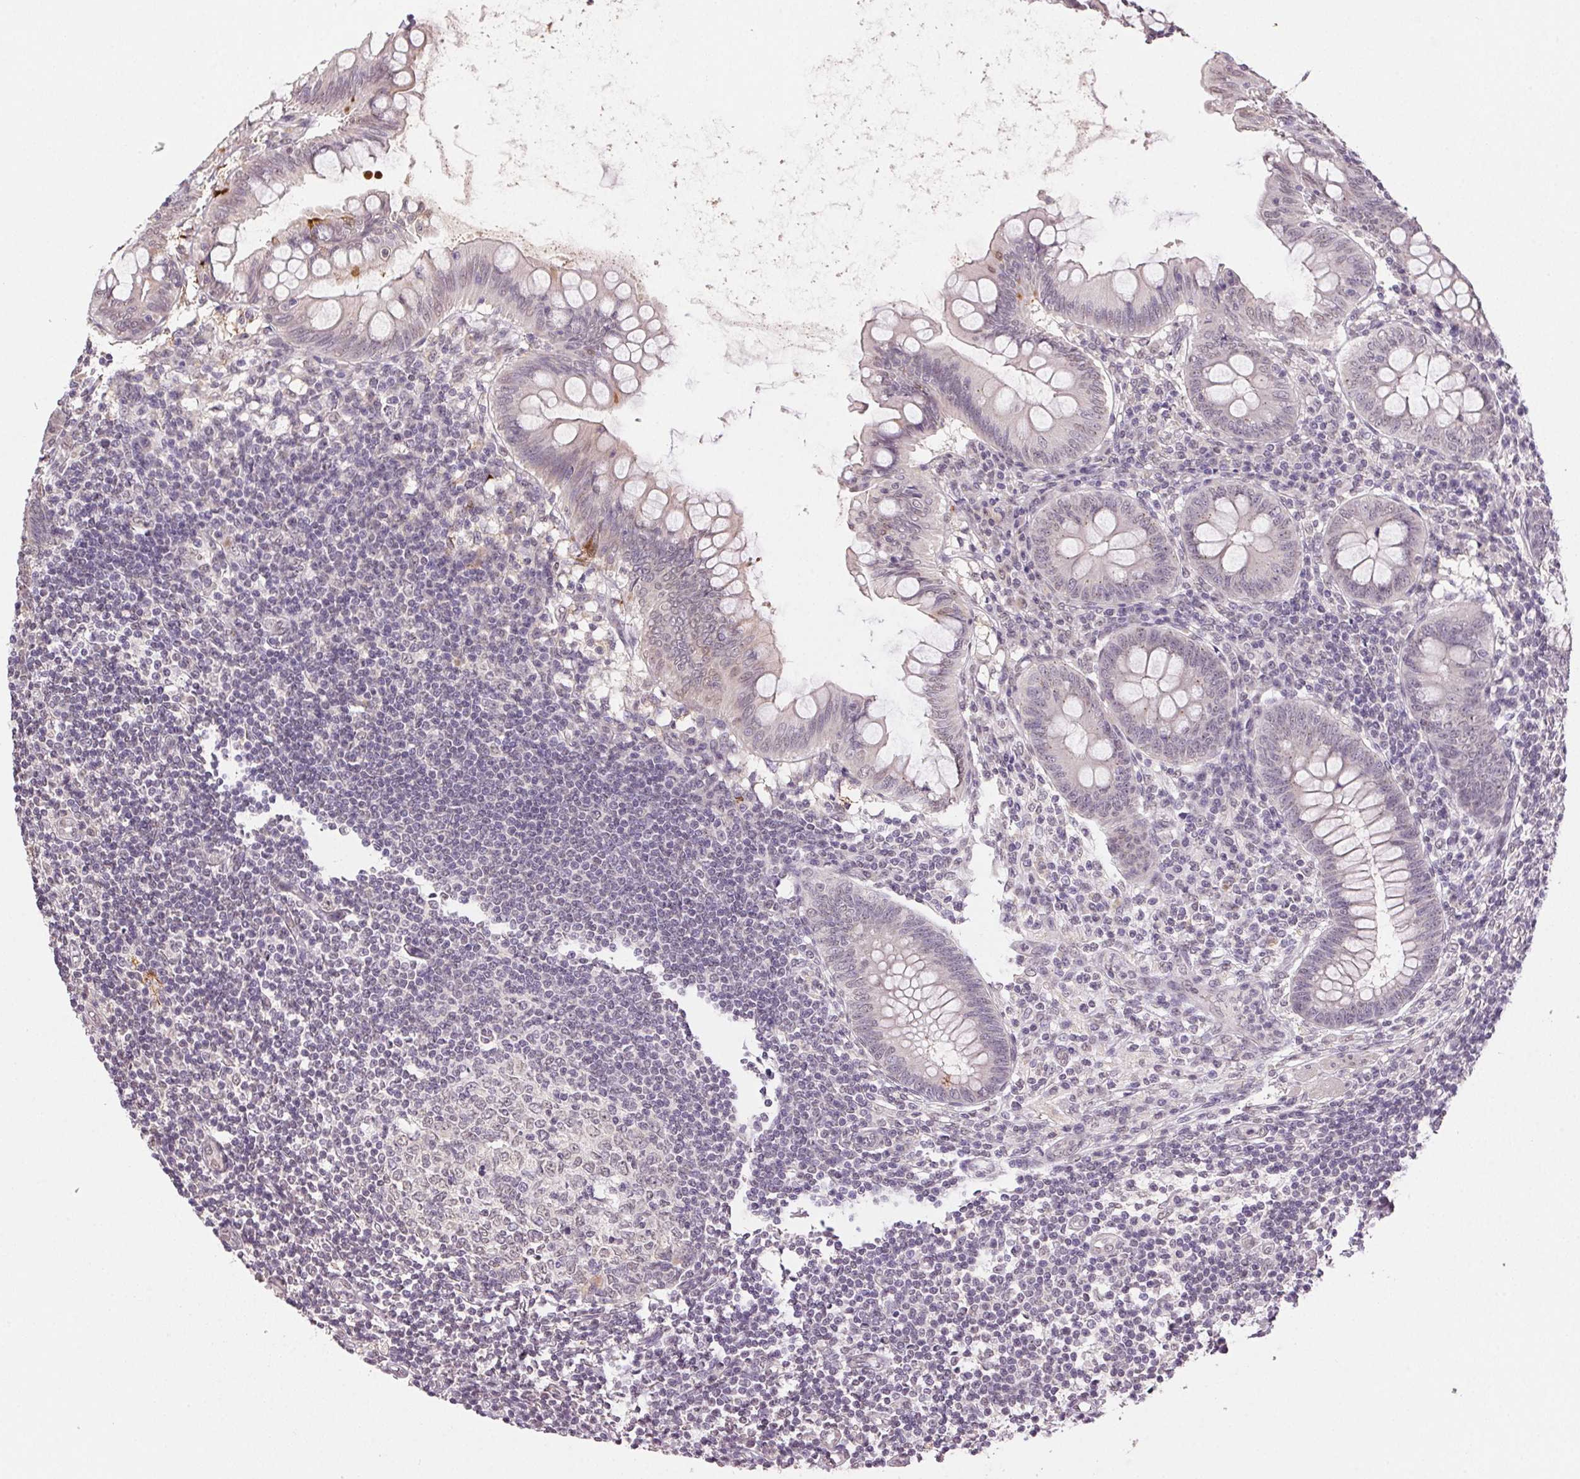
{"staining": {"intensity": "negative", "quantity": "none", "location": "none"}, "tissue": "appendix", "cell_type": "Glandular cells", "image_type": "normal", "snomed": [{"axis": "morphology", "description": "Normal tissue, NOS"}, {"axis": "topography", "description": "Appendix"}], "caption": "The photomicrograph exhibits no staining of glandular cells in benign appendix. (Stains: DAB immunohistochemistry (IHC) with hematoxylin counter stain, Microscopy: brightfield microscopy at high magnification).", "gene": "PPP4R4", "patient": {"sex": "female", "age": 57}}